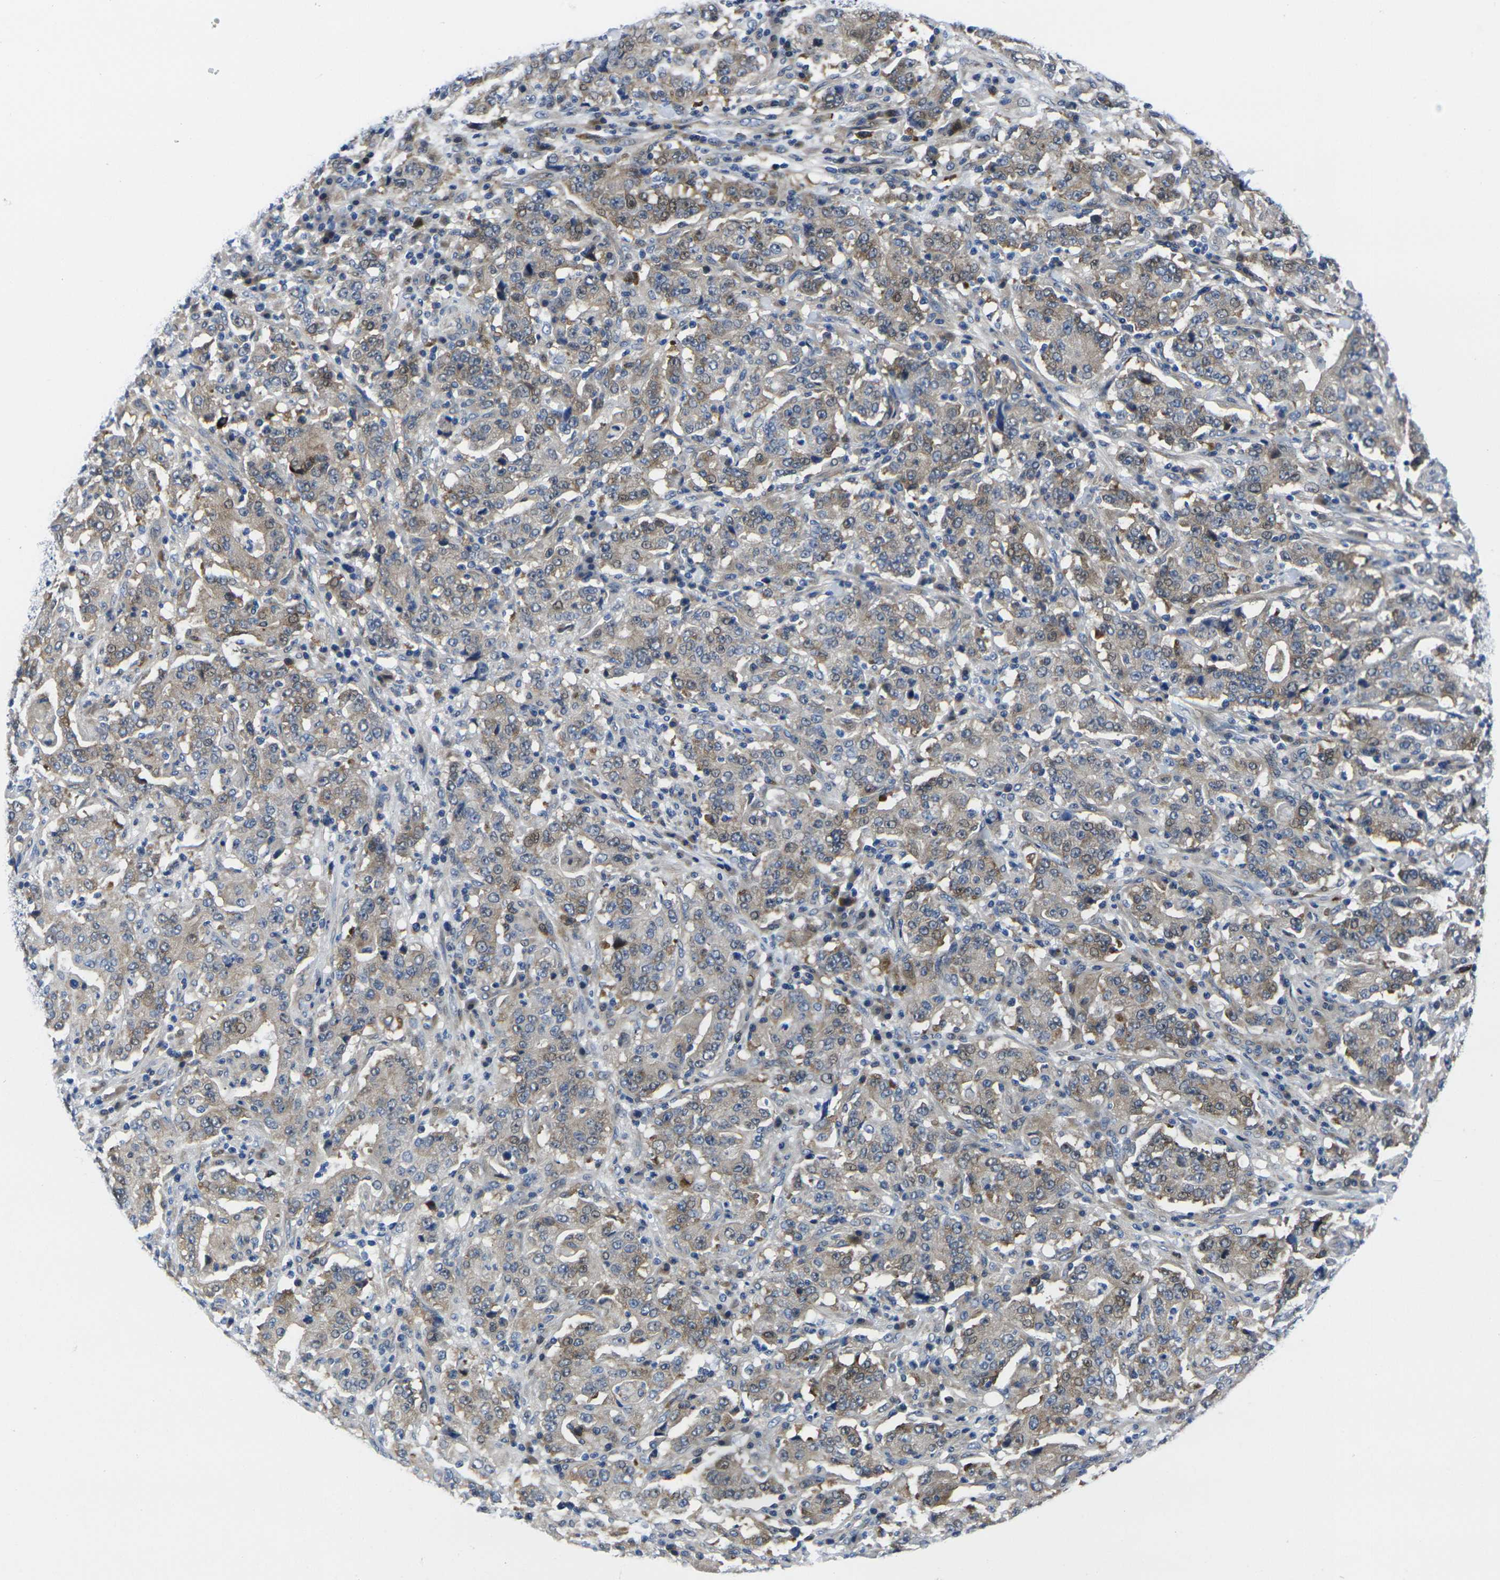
{"staining": {"intensity": "moderate", "quantity": "25%-75%", "location": "cytoplasmic/membranous"}, "tissue": "stomach cancer", "cell_type": "Tumor cells", "image_type": "cancer", "snomed": [{"axis": "morphology", "description": "Normal tissue, NOS"}, {"axis": "morphology", "description": "Adenocarcinoma, NOS"}, {"axis": "topography", "description": "Stomach, upper"}, {"axis": "topography", "description": "Stomach"}], "caption": "Immunohistochemistry (IHC) of stomach cancer displays medium levels of moderate cytoplasmic/membranous expression in about 25%-75% of tumor cells. (DAB (3,3'-diaminobenzidine) = brown stain, brightfield microscopy at high magnification).", "gene": "EIF4A1", "patient": {"sex": "male", "age": 59}}